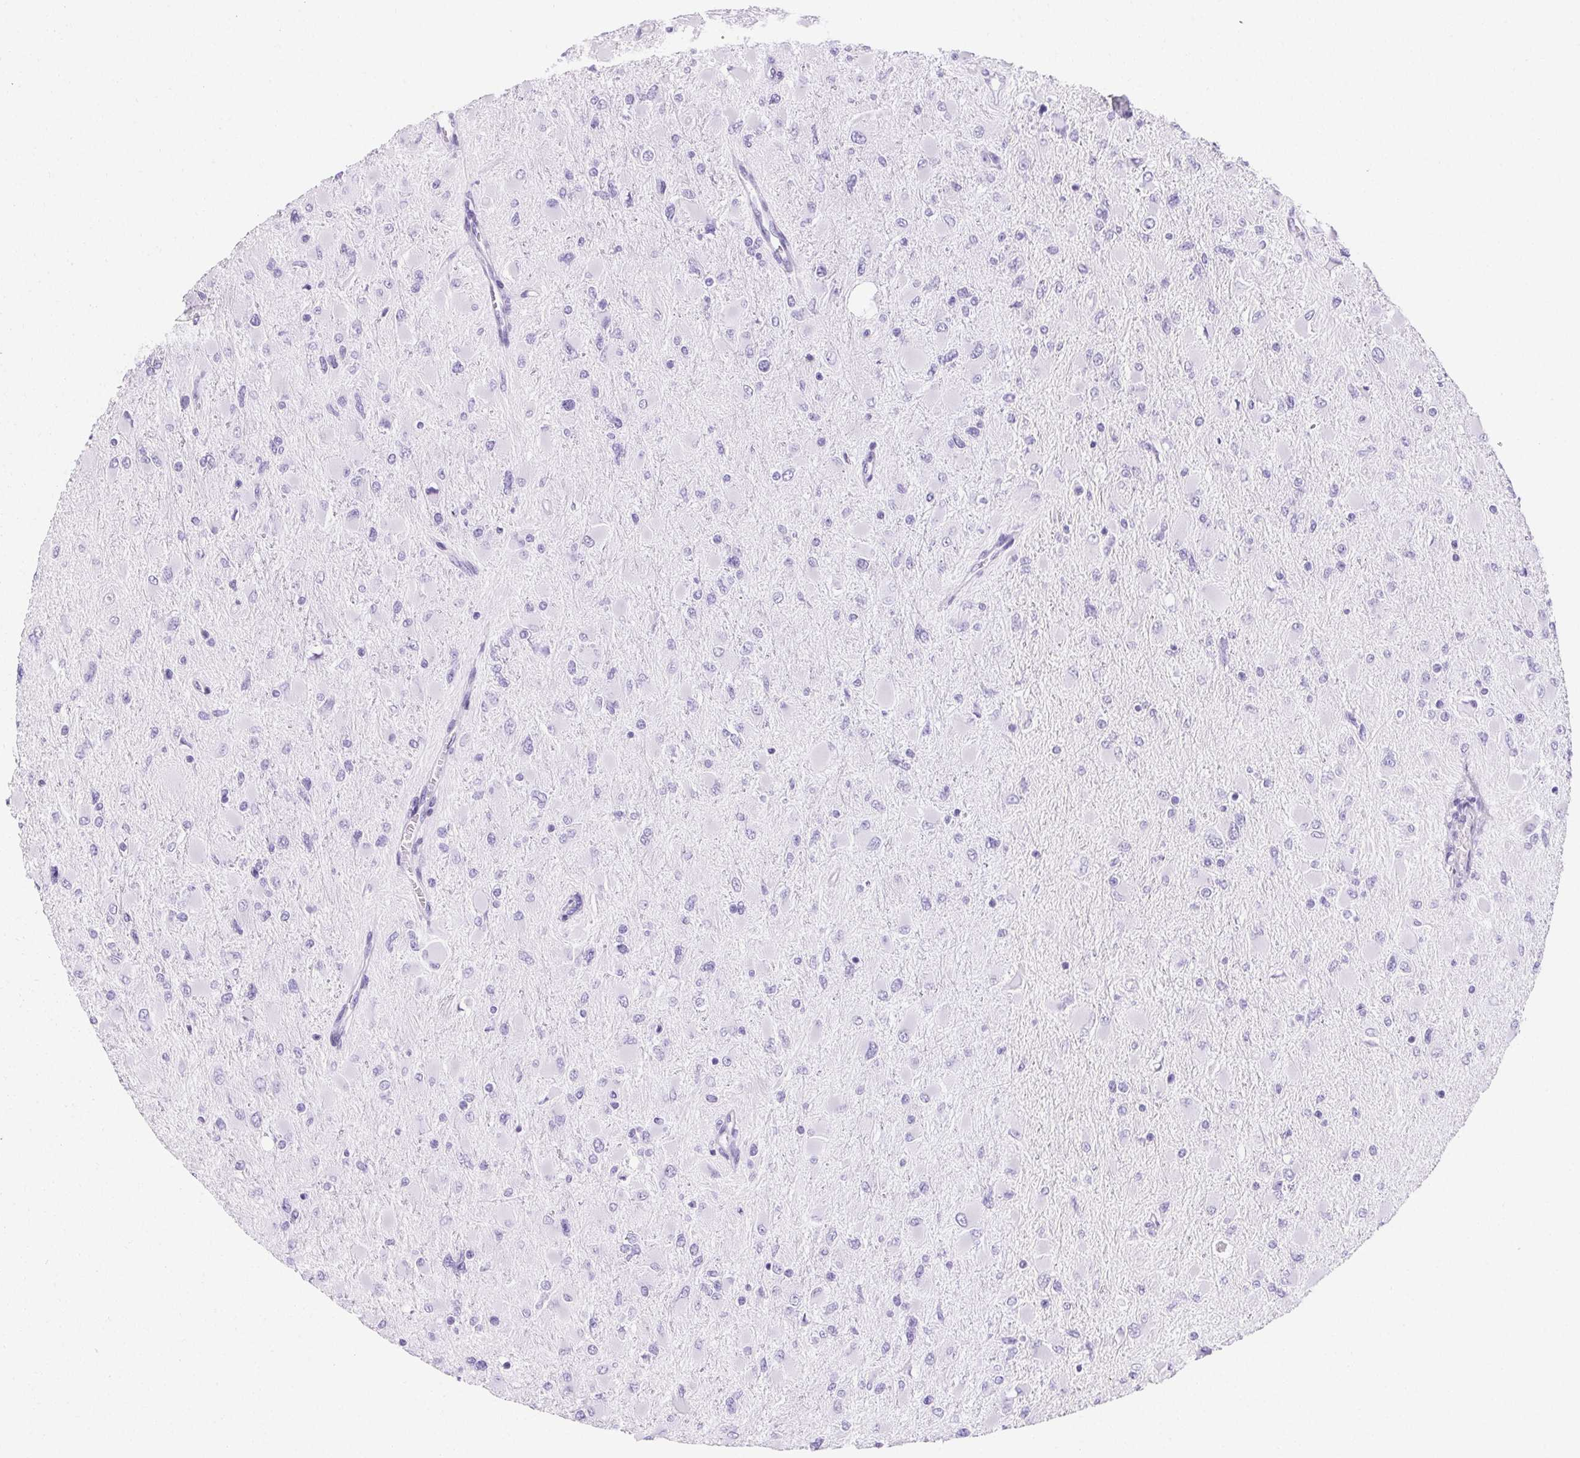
{"staining": {"intensity": "negative", "quantity": "none", "location": "none"}, "tissue": "glioma", "cell_type": "Tumor cells", "image_type": "cancer", "snomed": [{"axis": "morphology", "description": "Glioma, malignant, High grade"}, {"axis": "topography", "description": "Cerebral cortex"}], "caption": "The photomicrograph shows no significant positivity in tumor cells of glioma.", "gene": "ASGR2", "patient": {"sex": "female", "age": 36}}